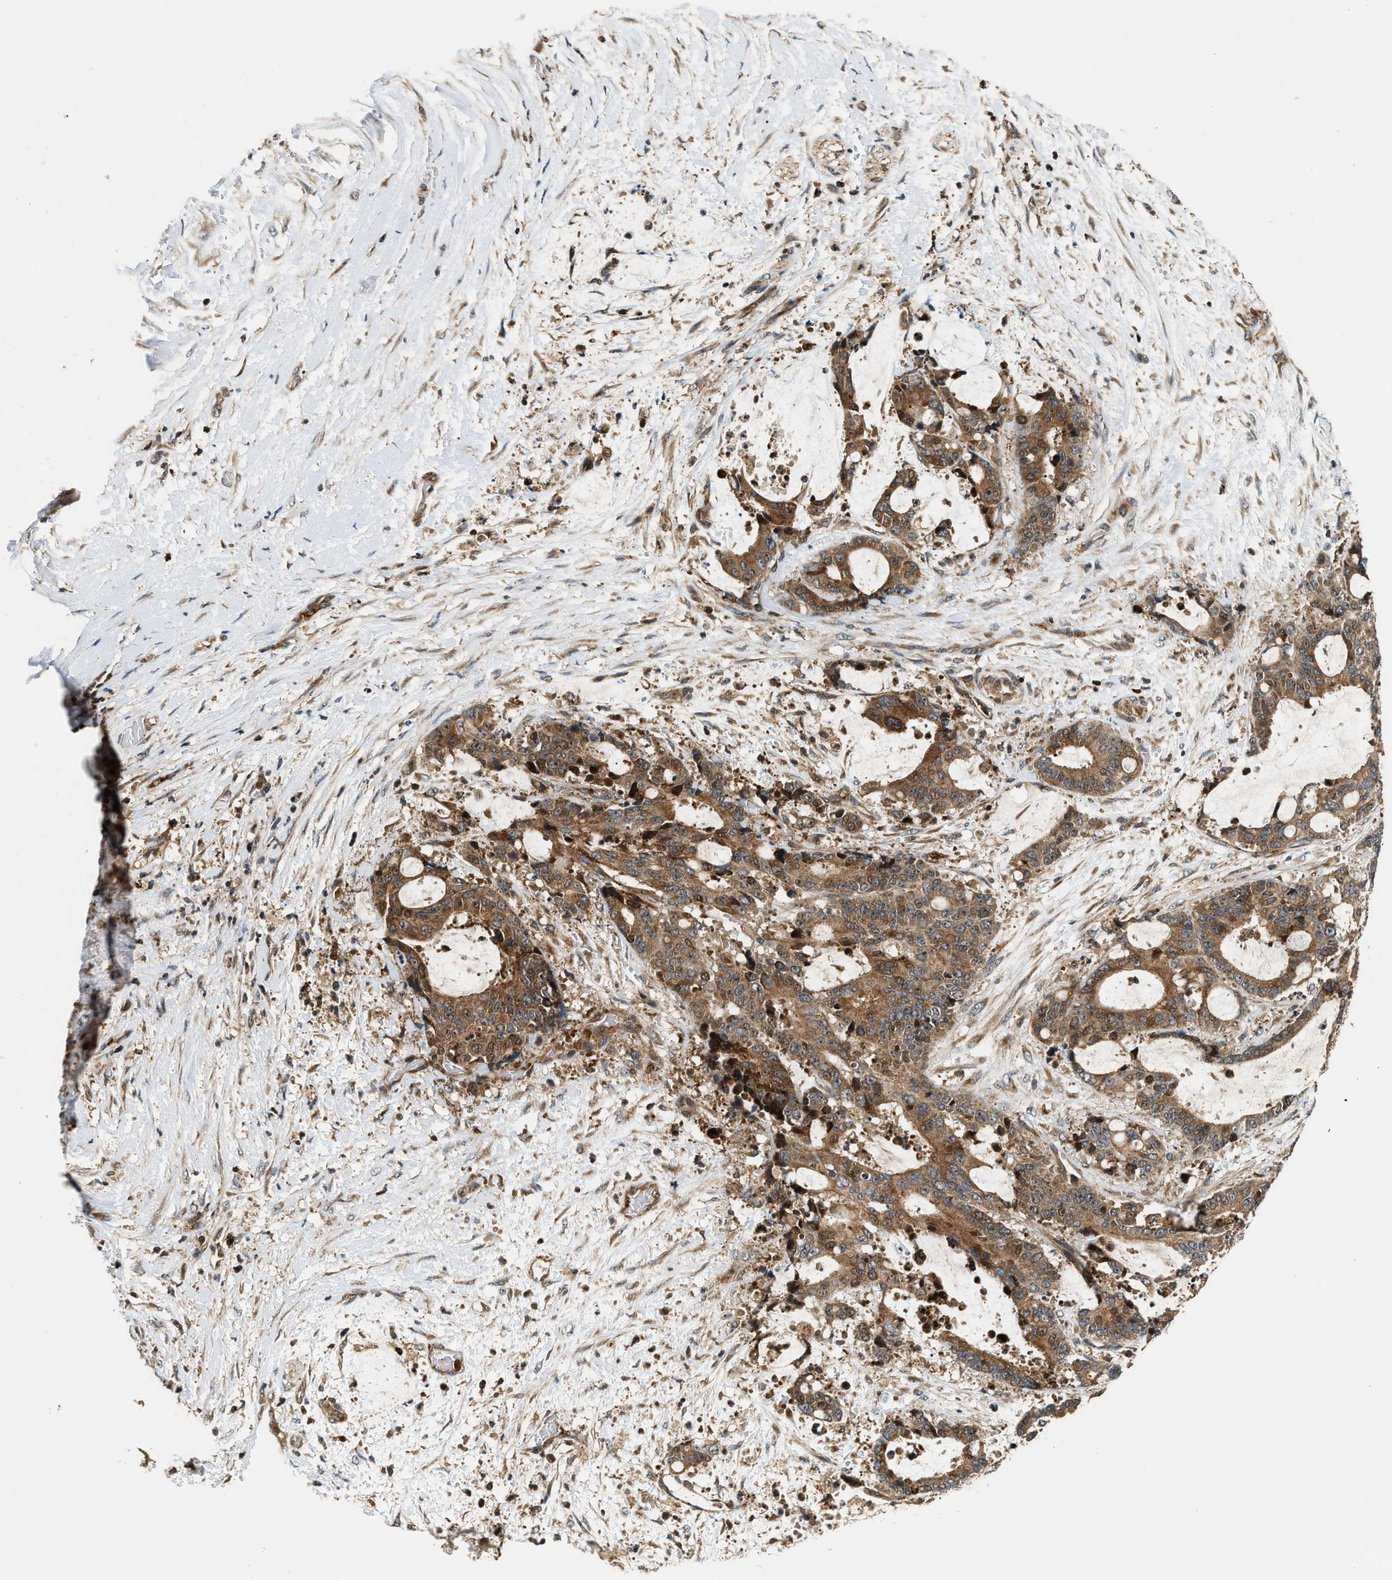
{"staining": {"intensity": "strong", "quantity": ">75%", "location": "cytoplasmic/membranous"}, "tissue": "liver cancer", "cell_type": "Tumor cells", "image_type": "cancer", "snomed": [{"axis": "morphology", "description": "Normal tissue, NOS"}, {"axis": "morphology", "description": "Cholangiocarcinoma"}, {"axis": "topography", "description": "Liver"}, {"axis": "topography", "description": "Peripheral nerve tissue"}], "caption": "An immunohistochemistry image of neoplastic tissue is shown. Protein staining in brown shows strong cytoplasmic/membranous positivity in liver cancer (cholangiocarcinoma) within tumor cells. The staining was performed using DAB to visualize the protein expression in brown, while the nuclei were stained in blue with hematoxylin (Magnification: 20x).", "gene": "SNX5", "patient": {"sex": "female", "age": 73}}